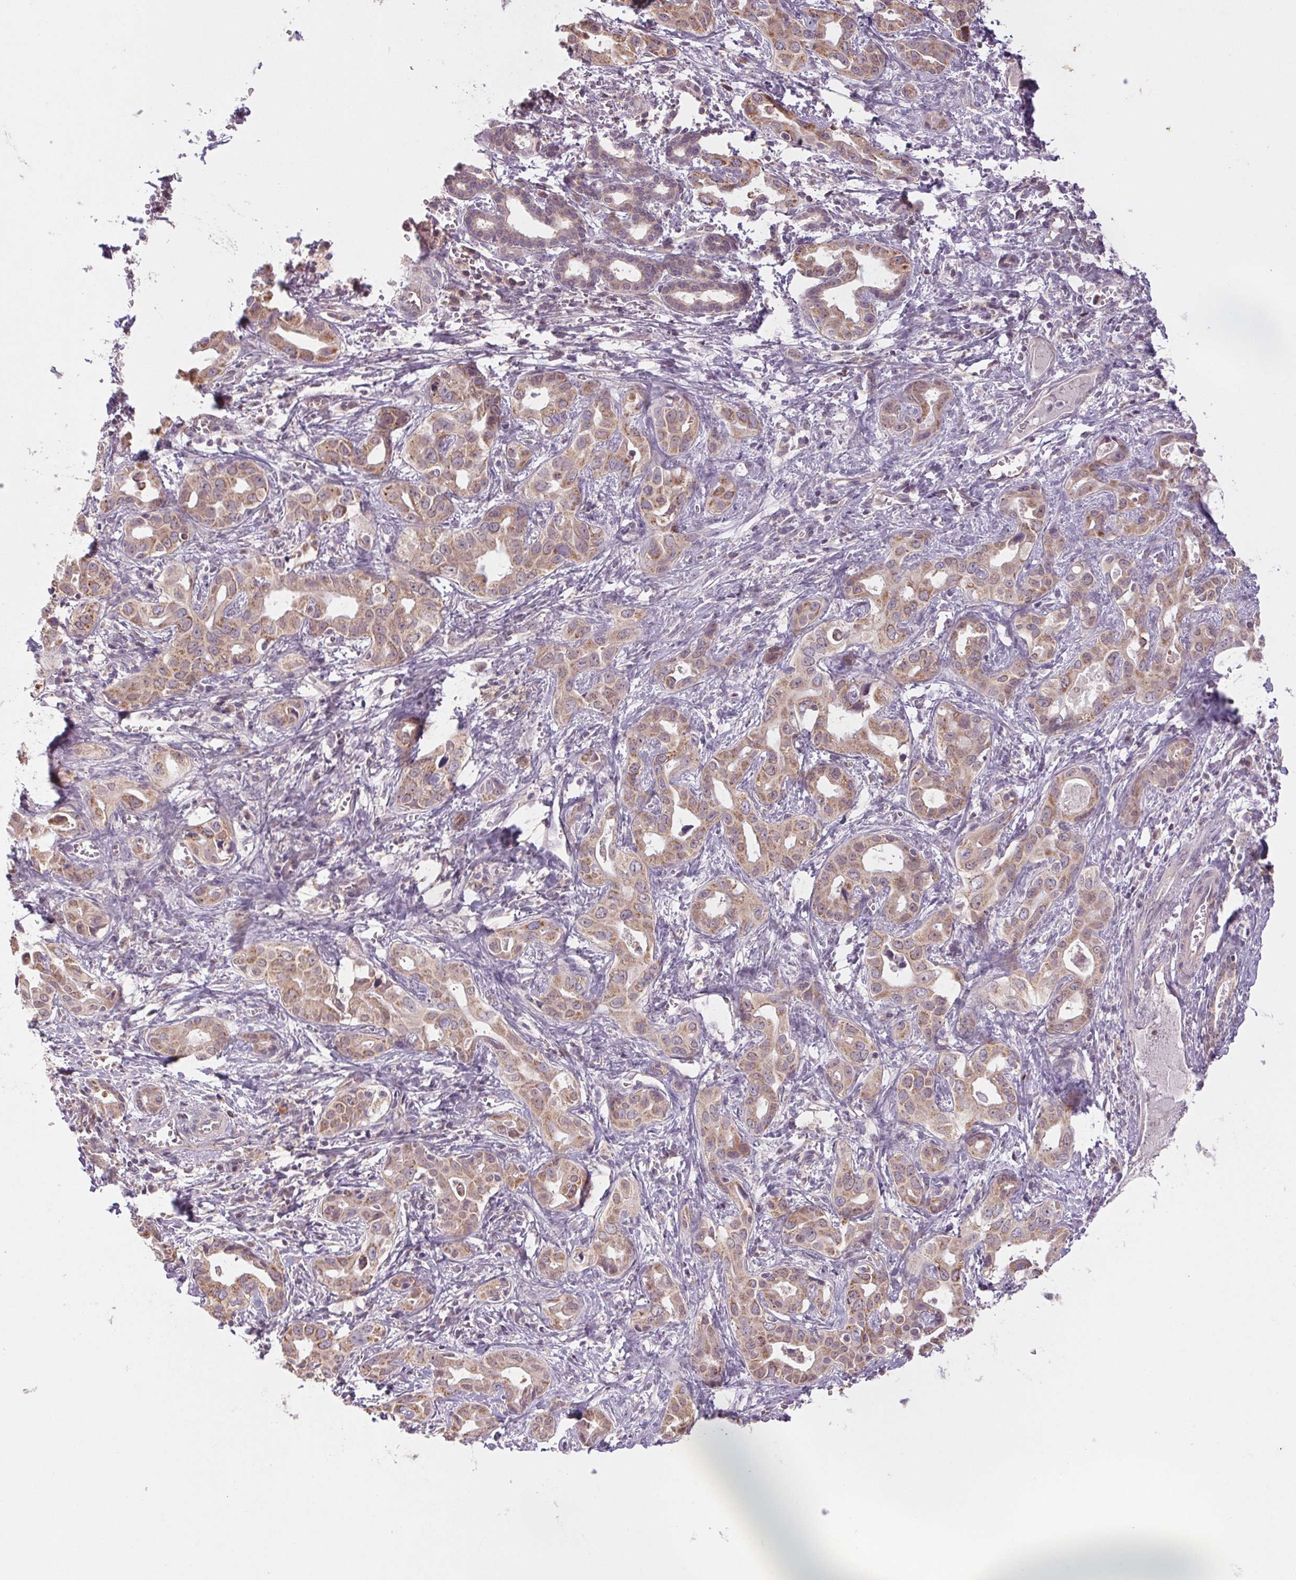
{"staining": {"intensity": "weak", "quantity": ">75%", "location": "cytoplasmic/membranous"}, "tissue": "liver cancer", "cell_type": "Tumor cells", "image_type": "cancer", "snomed": [{"axis": "morphology", "description": "Cholangiocarcinoma"}, {"axis": "topography", "description": "Liver"}], "caption": "Immunohistochemistry (IHC) image of neoplastic tissue: liver cholangiocarcinoma stained using immunohistochemistry displays low levels of weak protein expression localized specifically in the cytoplasmic/membranous of tumor cells, appearing as a cytoplasmic/membranous brown color.", "gene": "MAP3K5", "patient": {"sex": "female", "age": 65}}